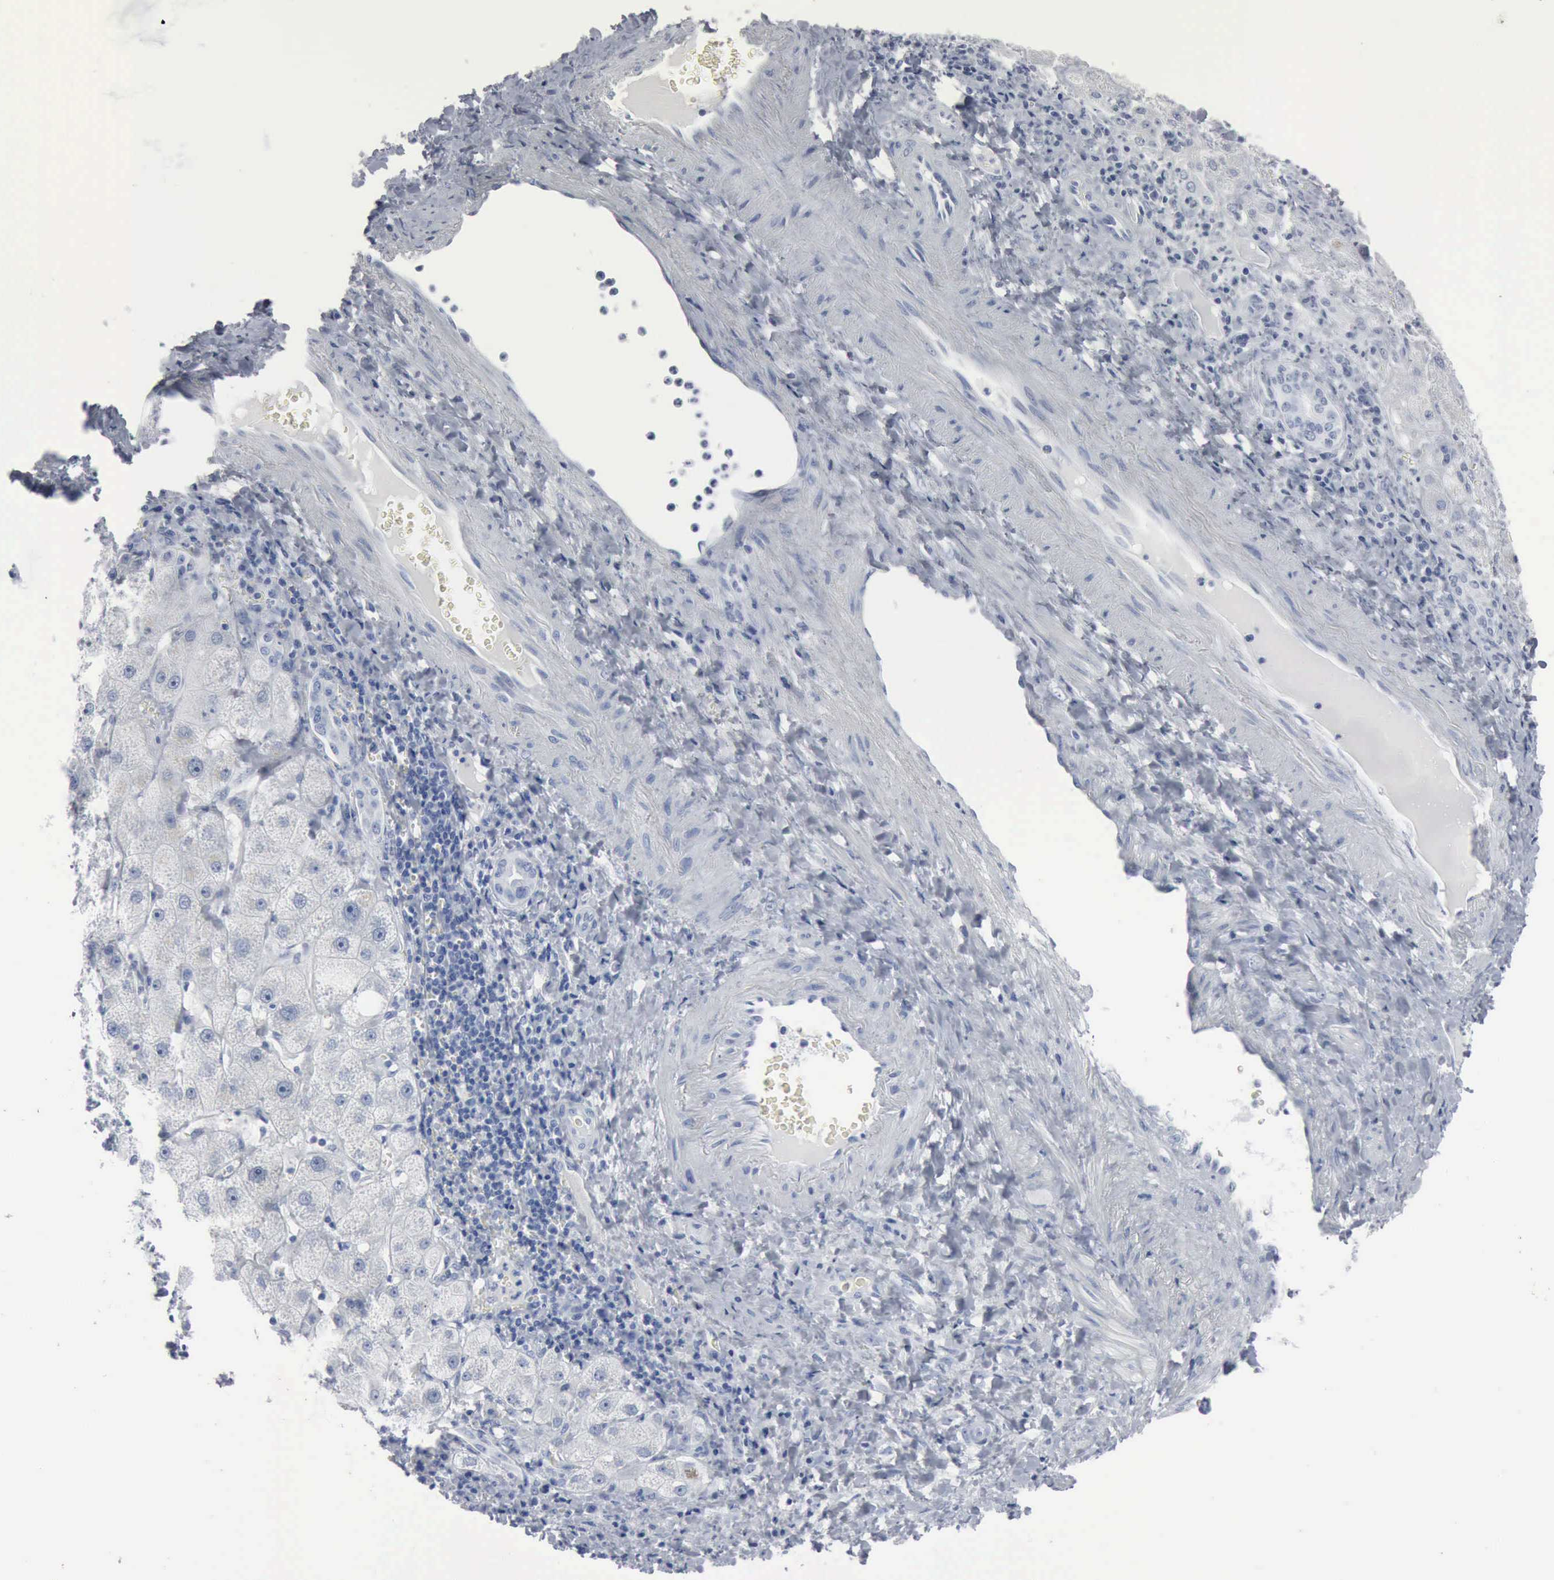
{"staining": {"intensity": "negative", "quantity": "none", "location": "none"}, "tissue": "liver cancer", "cell_type": "Tumor cells", "image_type": "cancer", "snomed": [{"axis": "morphology", "description": "Cholangiocarcinoma"}, {"axis": "topography", "description": "Liver"}], "caption": "The histopathology image reveals no staining of tumor cells in liver cancer (cholangiocarcinoma).", "gene": "DMD", "patient": {"sex": "female", "age": 79}}